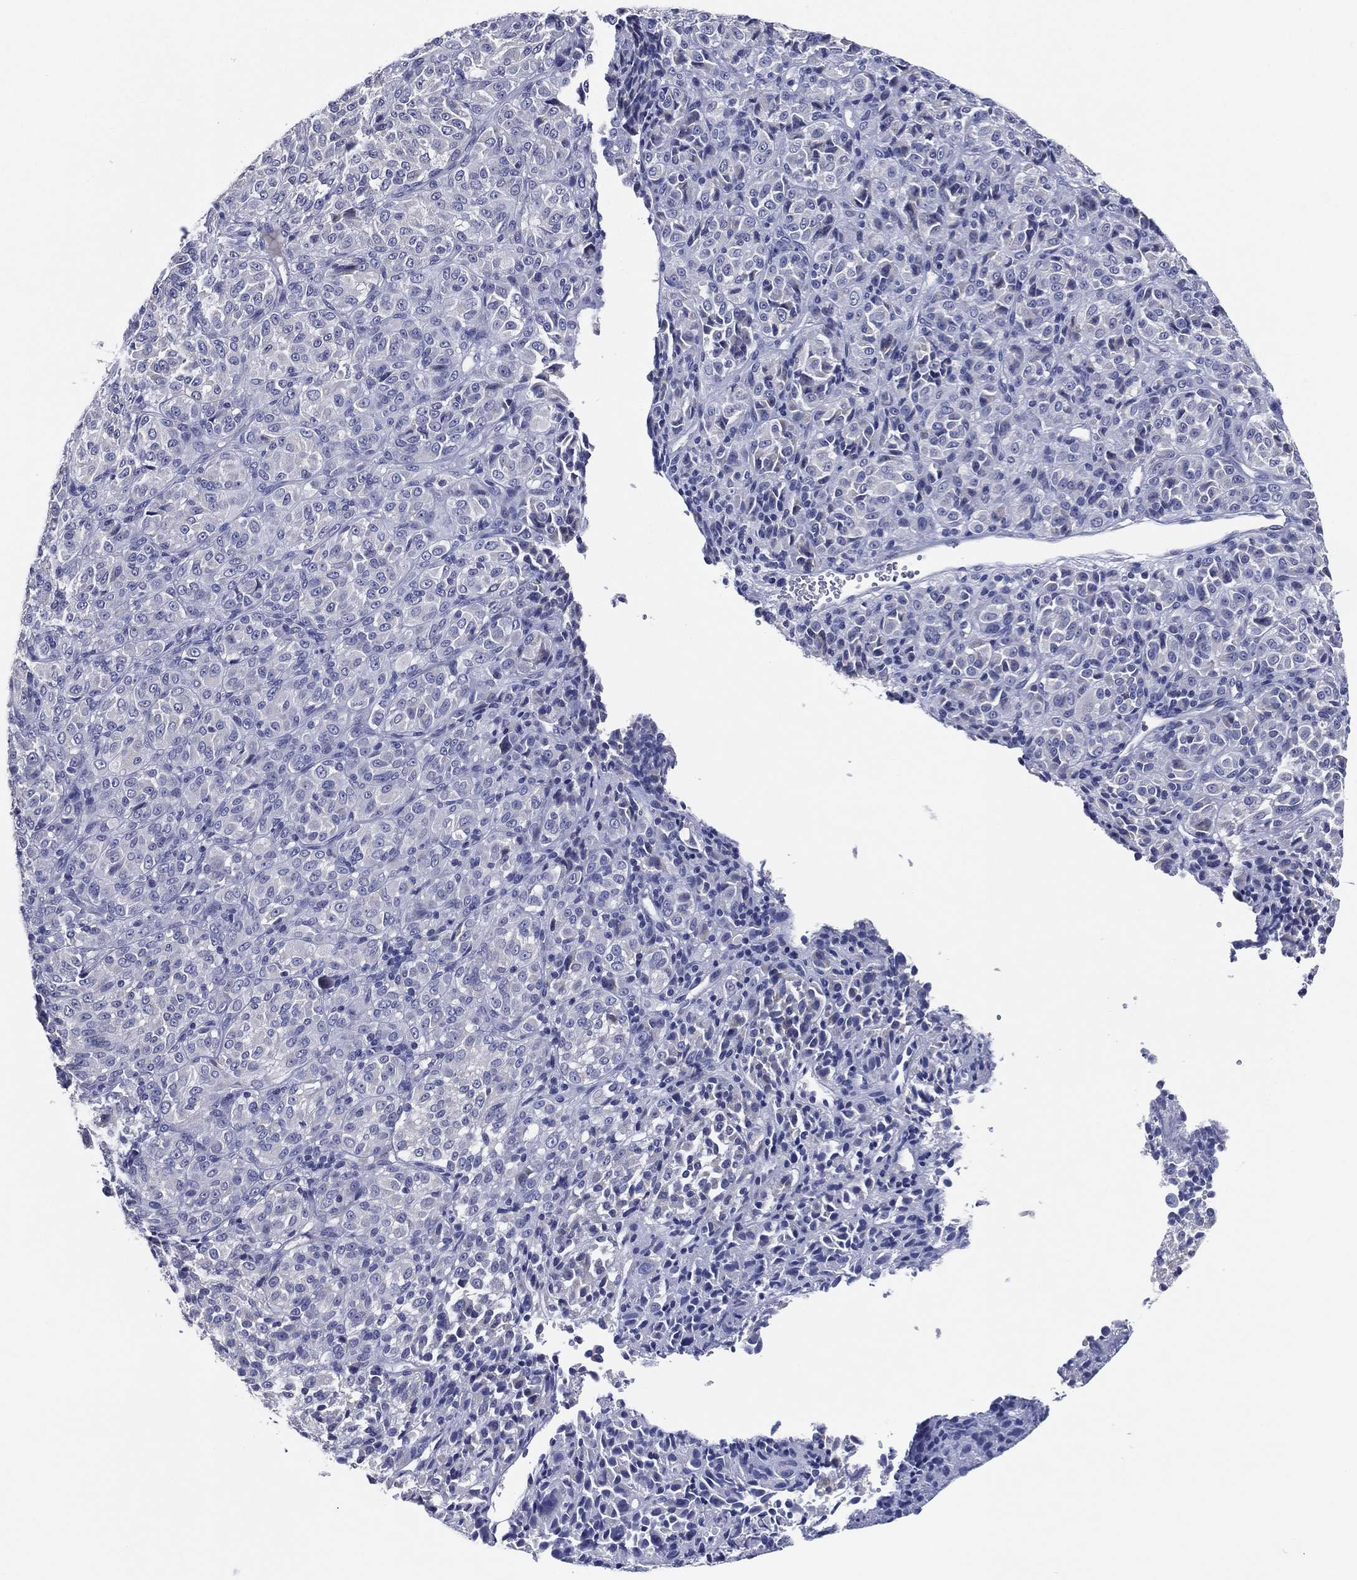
{"staining": {"intensity": "negative", "quantity": "none", "location": "none"}, "tissue": "melanoma", "cell_type": "Tumor cells", "image_type": "cancer", "snomed": [{"axis": "morphology", "description": "Malignant melanoma, Metastatic site"}, {"axis": "topography", "description": "Brain"}], "caption": "An image of malignant melanoma (metastatic site) stained for a protein exhibits no brown staining in tumor cells.", "gene": "SLC13A4", "patient": {"sex": "female", "age": 56}}